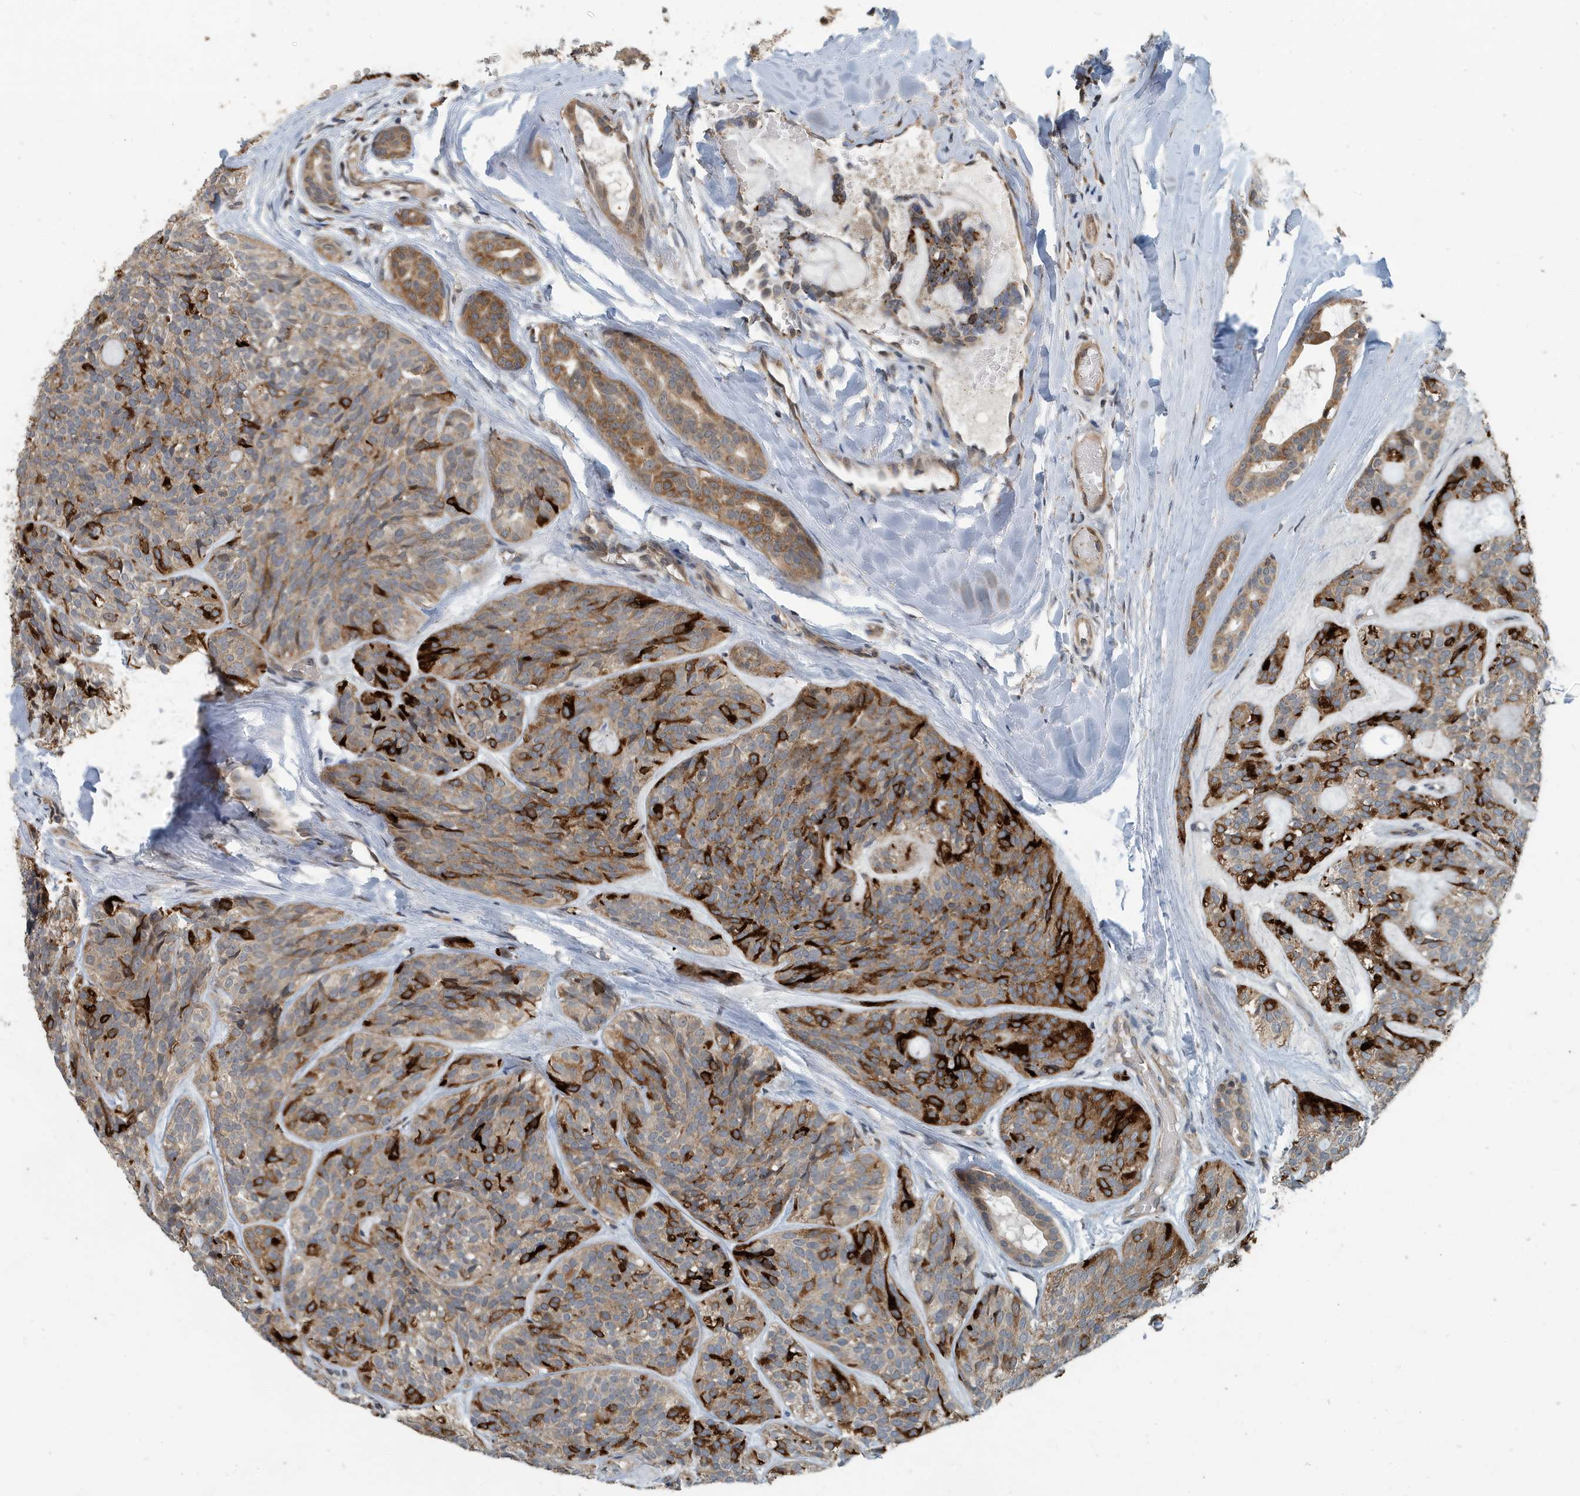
{"staining": {"intensity": "moderate", "quantity": ">75%", "location": "cytoplasmic/membranous"}, "tissue": "head and neck cancer", "cell_type": "Tumor cells", "image_type": "cancer", "snomed": [{"axis": "morphology", "description": "Adenocarcinoma, NOS"}, {"axis": "topography", "description": "Head-Neck"}], "caption": "Human adenocarcinoma (head and neck) stained with a protein marker exhibits moderate staining in tumor cells.", "gene": "KIF15", "patient": {"sex": "male", "age": 66}}